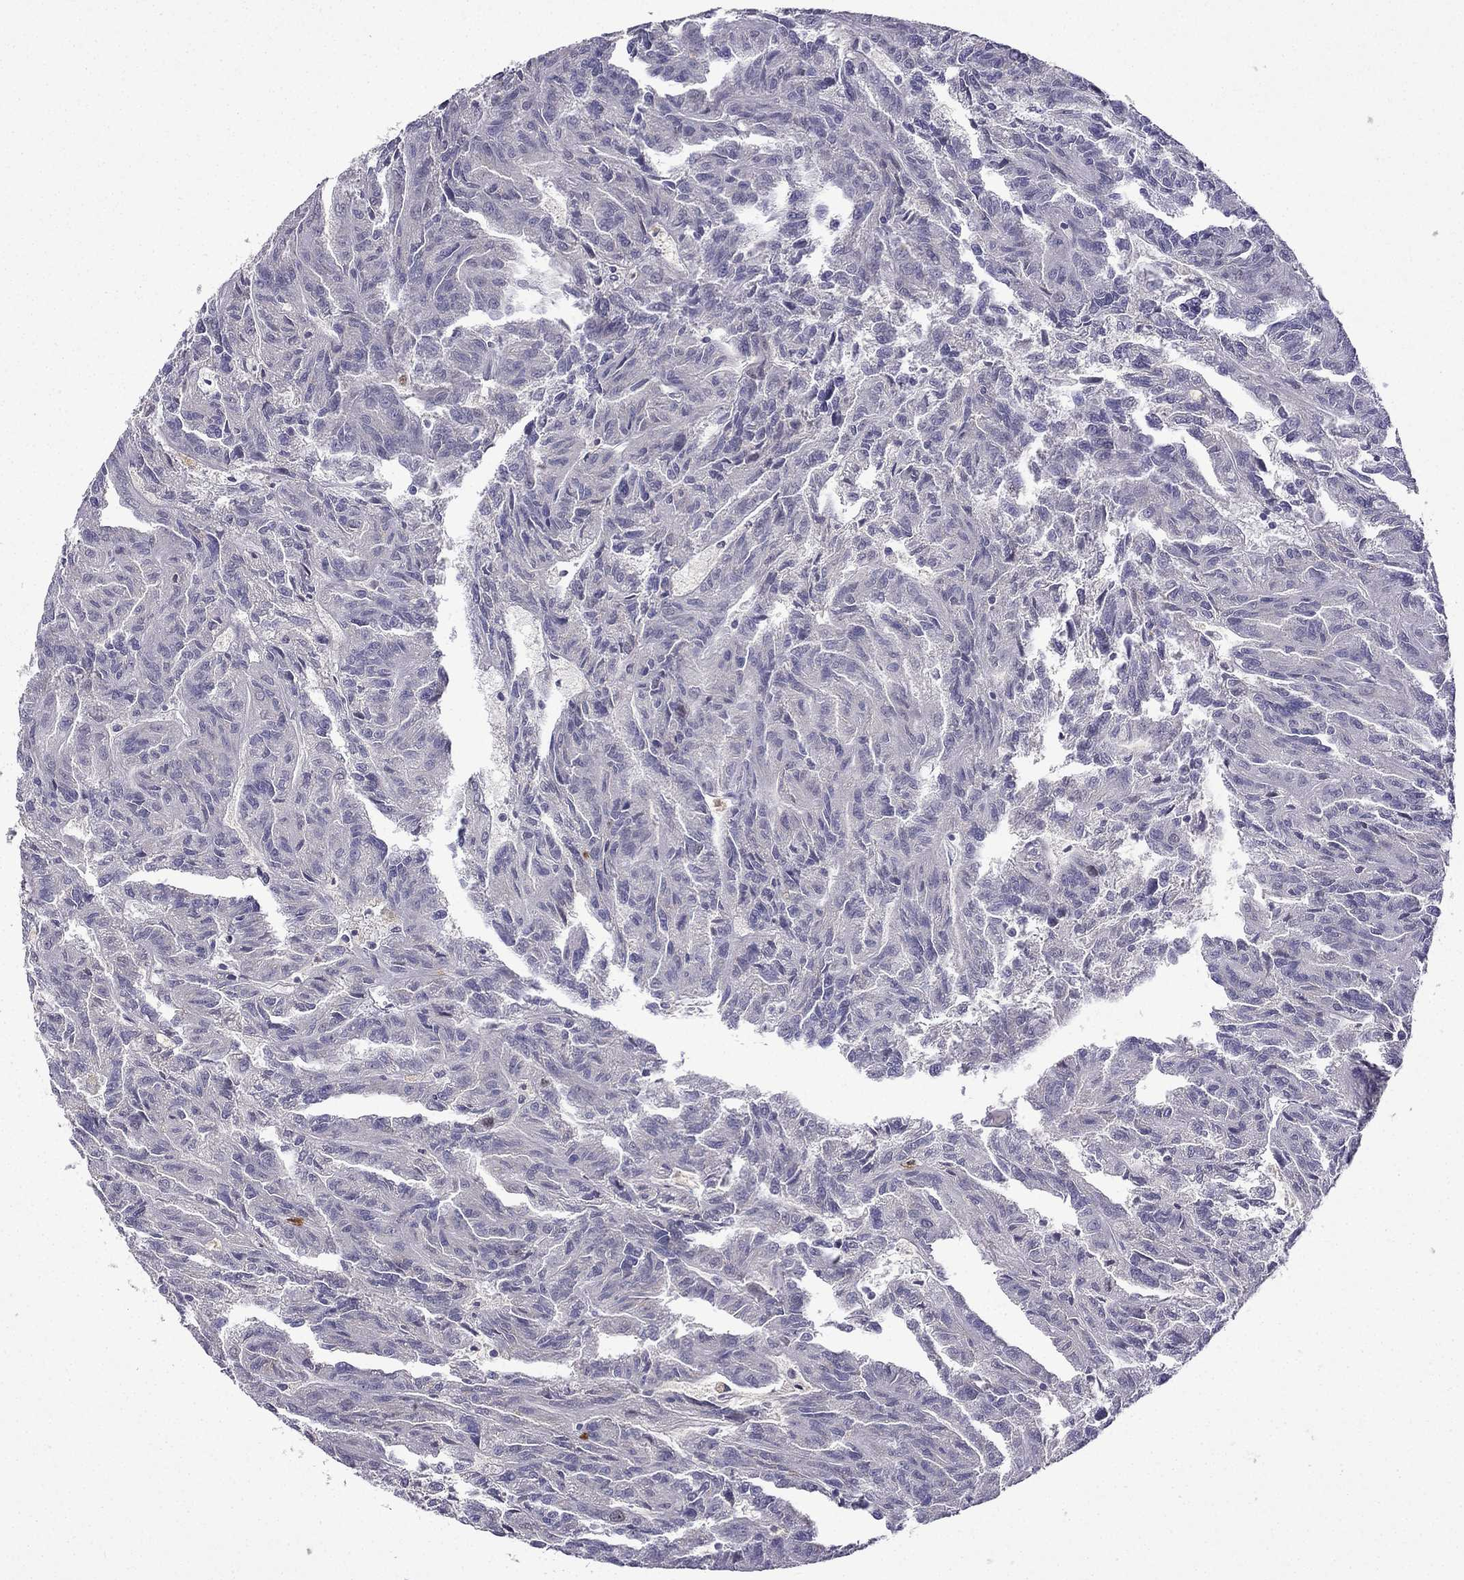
{"staining": {"intensity": "negative", "quantity": "none", "location": "none"}, "tissue": "renal cancer", "cell_type": "Tumor cells", "image_type": "cancer", "snomed": [{"axis": "morphology", "description": "Adenocarcinoma, NOS"}, {"axis": "topography", "description": "Kidney"}], "caption": "Immunohistochemical staining of human renal adenocarcinoma exhibits no significant staining in tumor cells.", "gene": "UHRF1", "patient": {"sex": "male", "age": 79}}